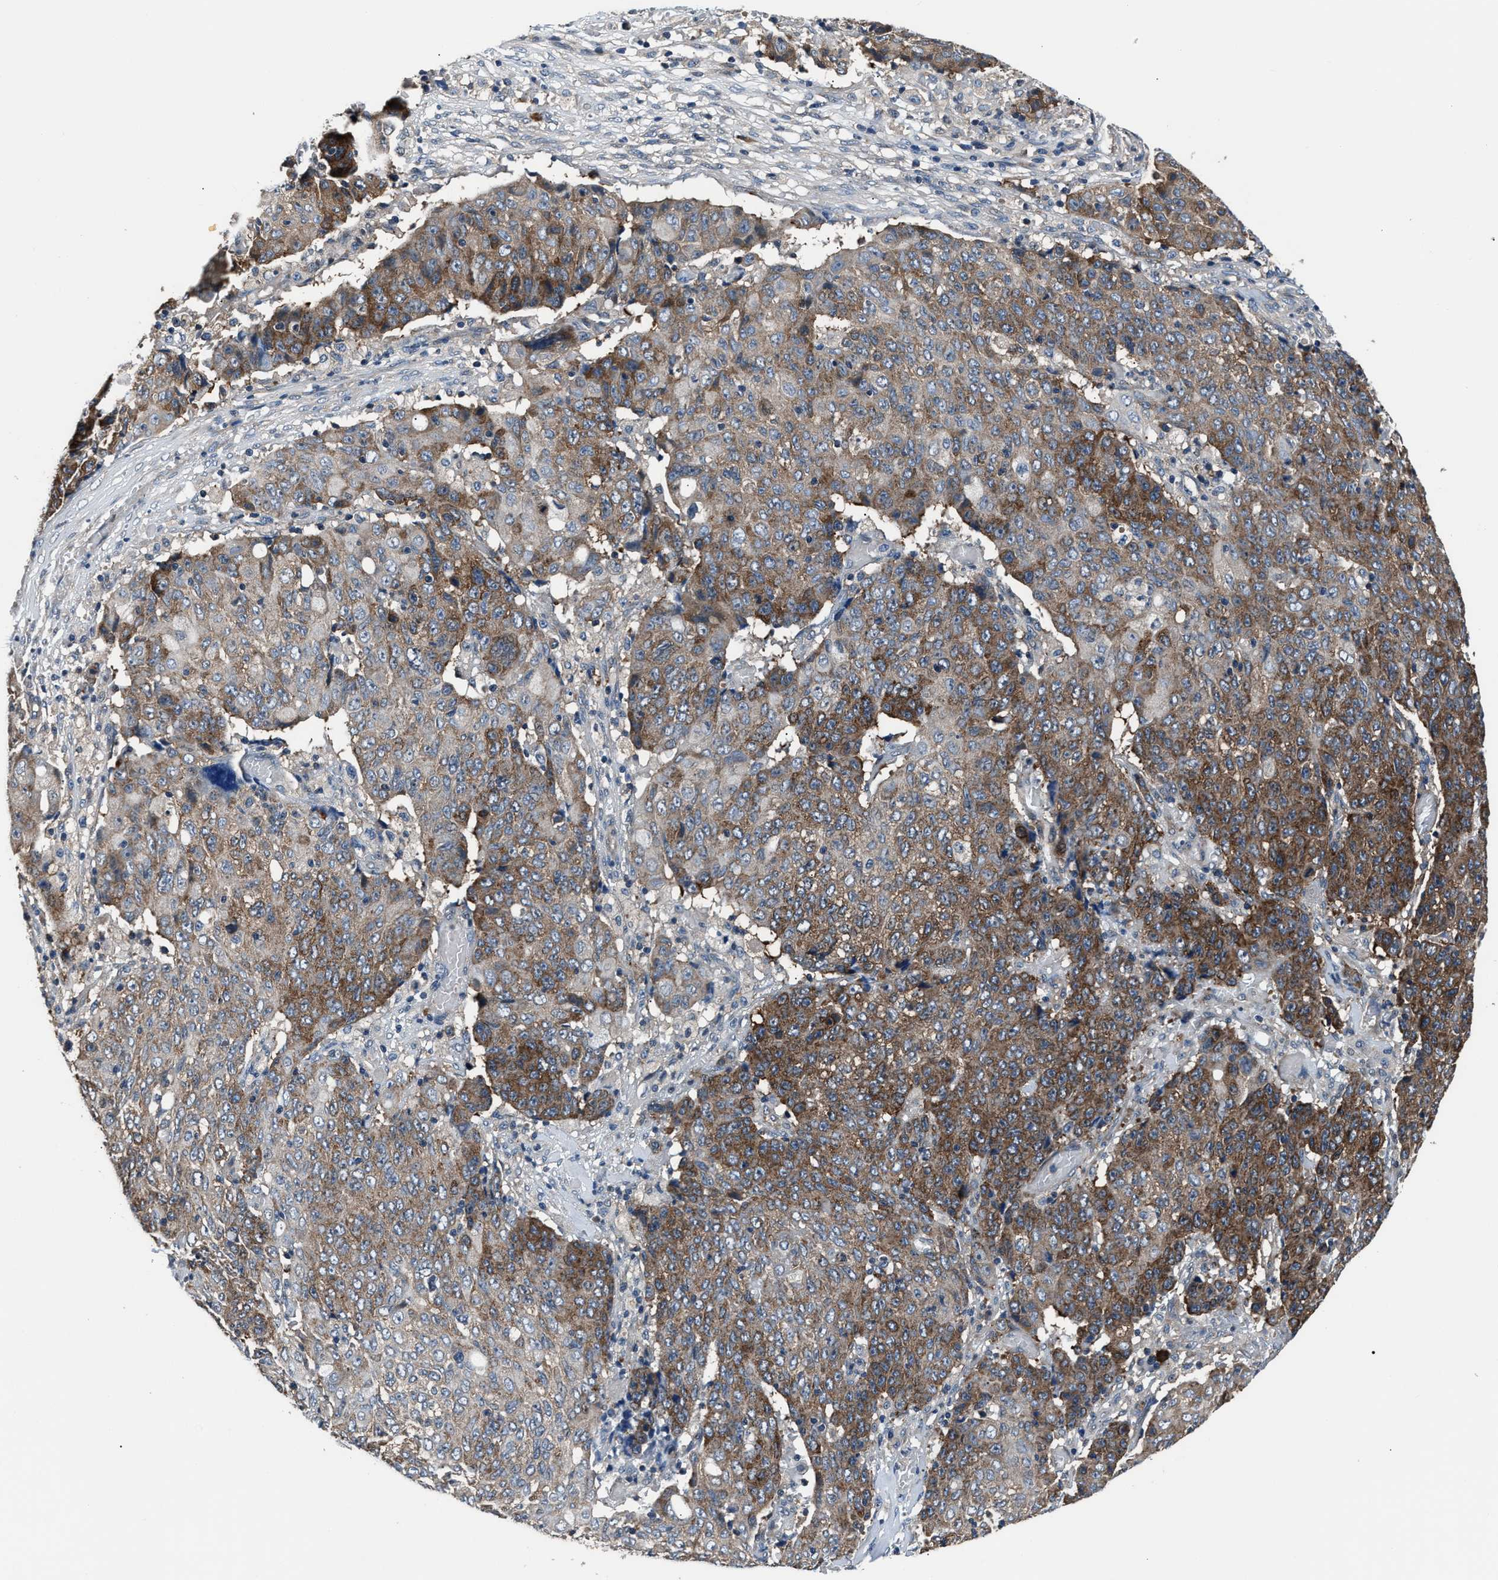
{"staining": {"intensity": "moderate", "quantity": ">75%", "location": "cytoplasmic/membranous"}, "tissue": "ovarian cancer", "cell_type": "Tumor cells", "image_type": "cancer", "snomed": [{"axis": "morphology", "description": "Carcinoma, endometroid"}, {"axis": "topography", "description": "Ovary"}], "caption": "There is medium levels of moderate cytoplasmic/membranous positivity in tumor cells of ovarian endometroid carcinoma, as demonstrated by immunohistochemical staining (brown color).", "gene": "IMPDH2", "patient": {"sex": "female", "age": 42}}